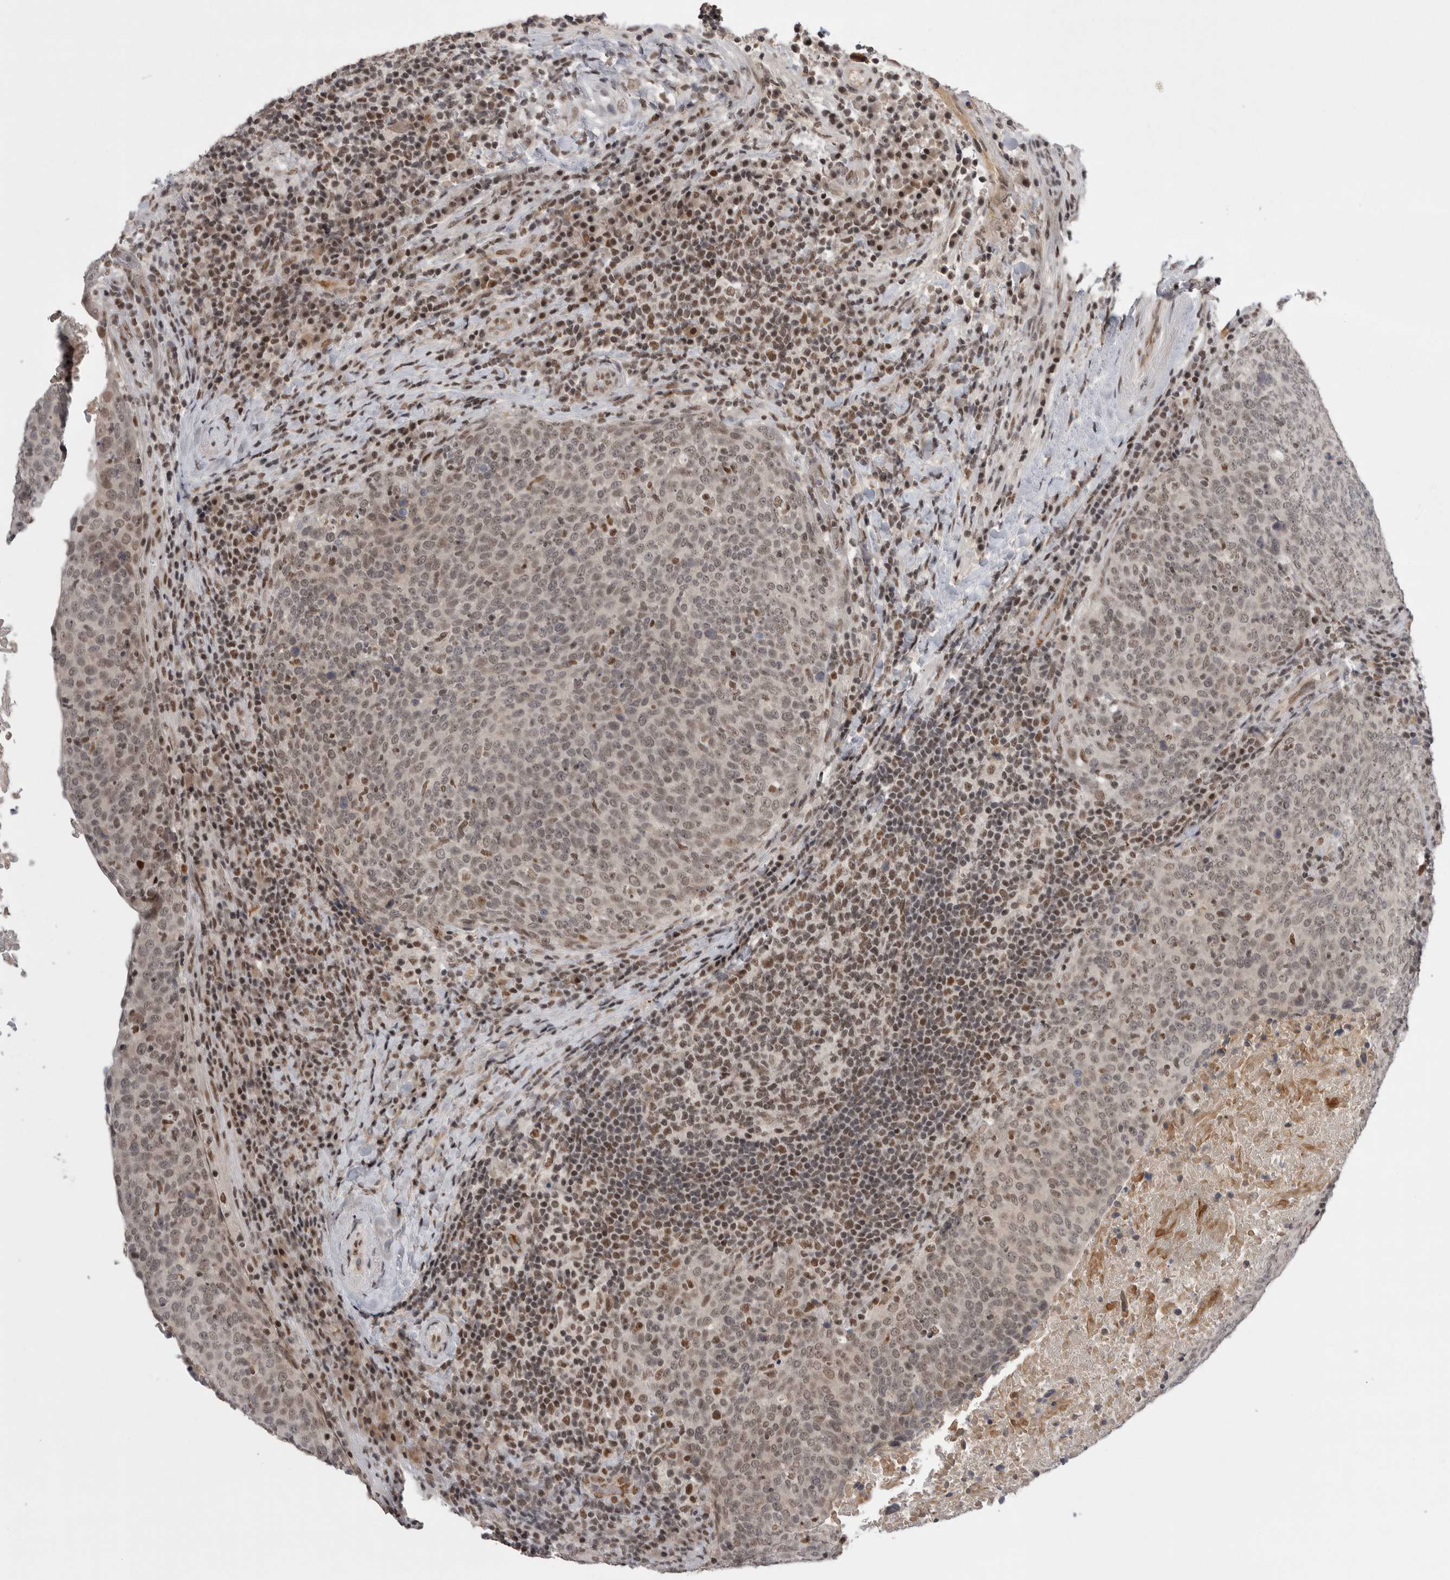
{"staining": {"intensity": "weak", "quantity": ">75%", "location": "nuclear"}, "tissue": "head and neck cancer", "cell_type": "Tumor cells", "image_type": "cancer", "snomed": [{"axis": "morphology", "description": "Squamous cell carcinoma, NOS"}, {"axis": "morphology", "description": "Squamous cell carcinoma, metastatic, NOS"}, {"axis": "topography", "description": "Lymph node"}, {"axis": "topography", "description": "Head-Neck"}], "caption": "Squamous cell carcinoma (head and neck) stained with DAB (3,3'-diaminobenzidine) immunohistochemistry demonstrates low levels of weak nuclear staining in approximately >75% of tumor cells.", "gene": "POU5F1", "patient": {"sex": "male", "age": 62}}